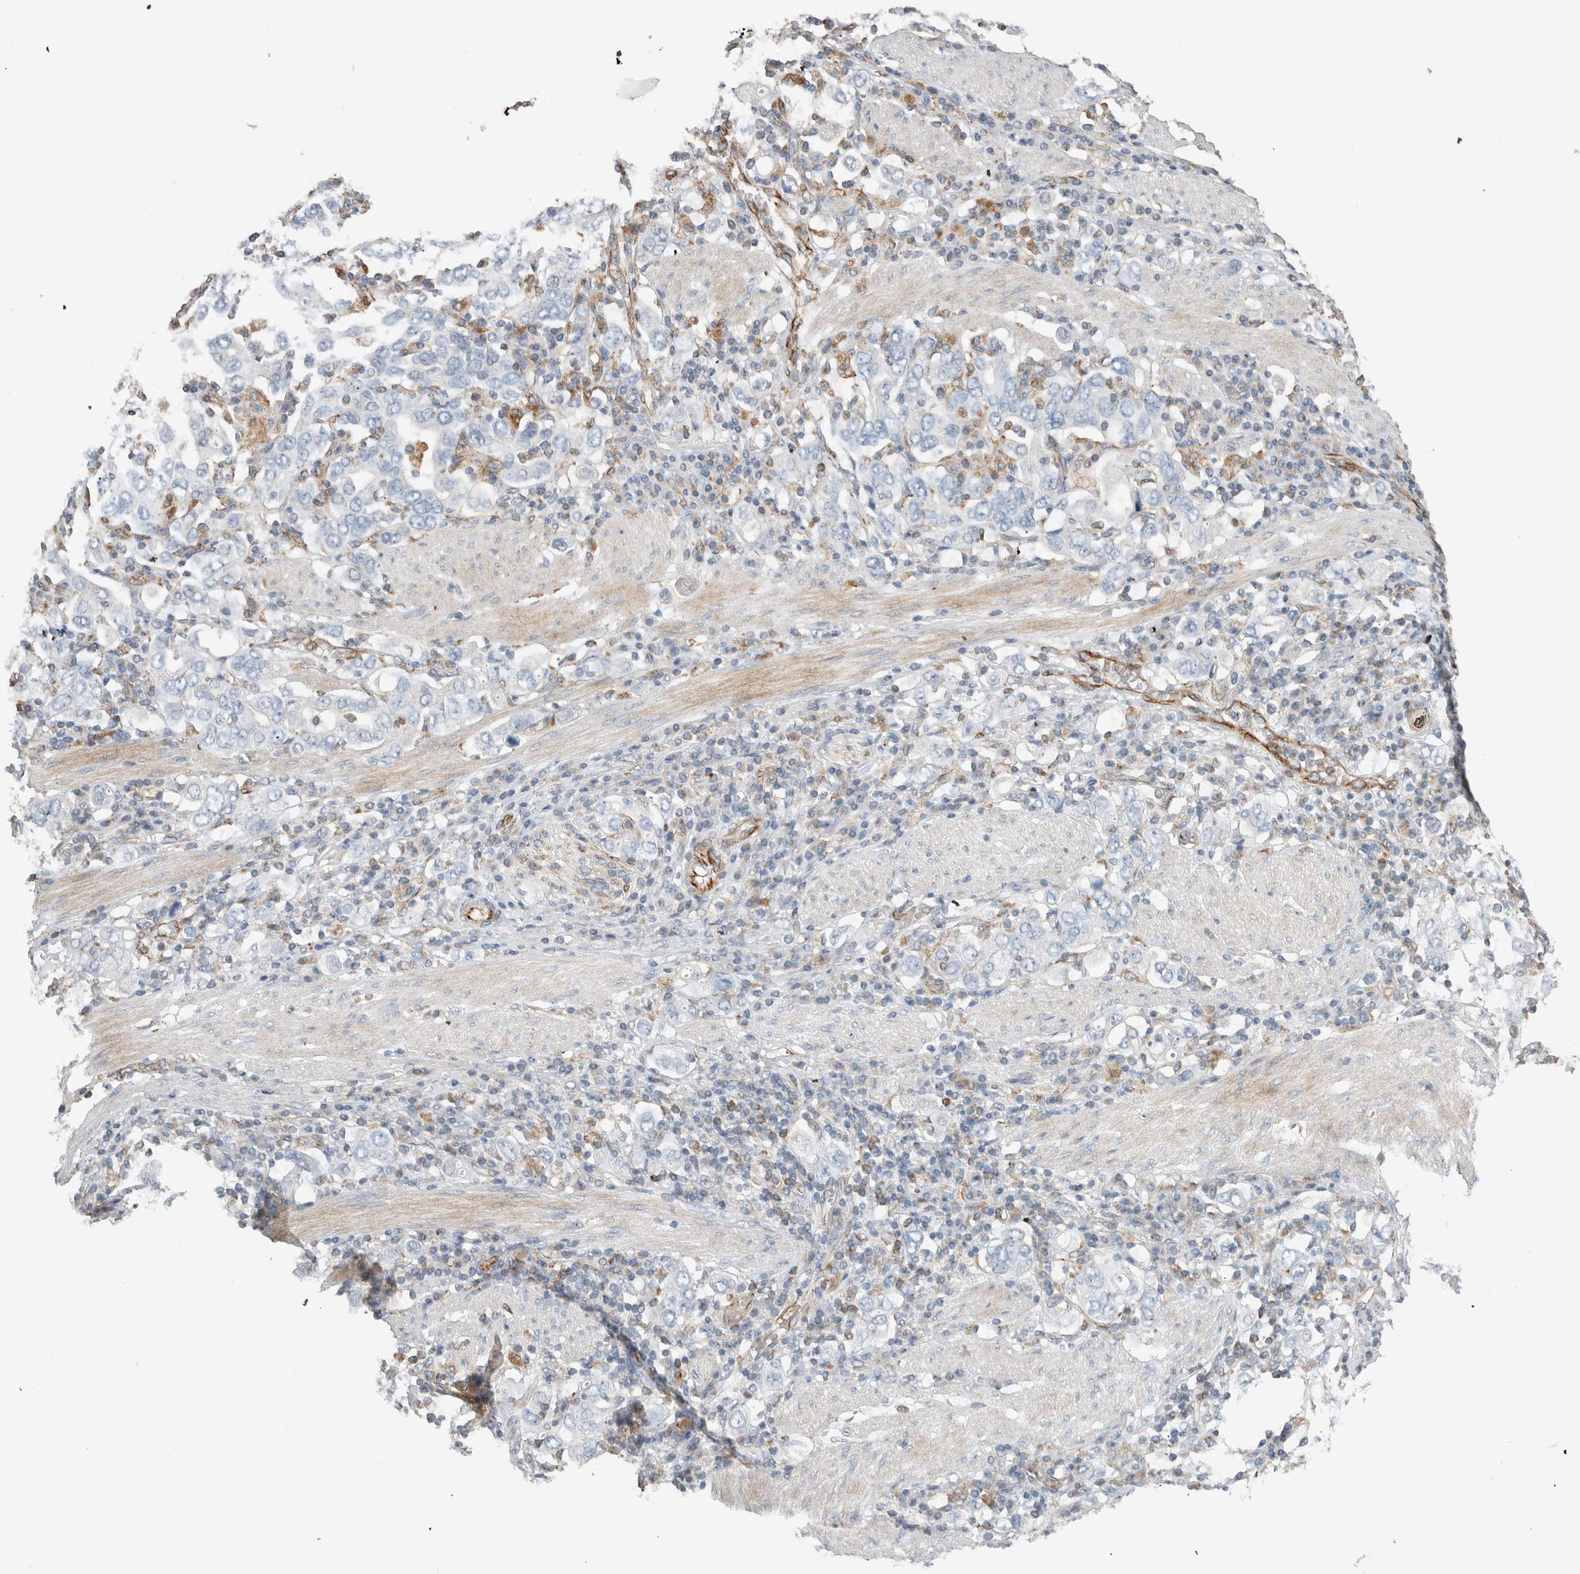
{"staining": {"intensity": "negative", "quantity": "none", "location": "none"}, "tissue": "stomach cancer", "cell_type": "Tumor cells", "image_type": "cancer", "snomed": [{"axis": "morphology", "description": "Adenocarcinoma, NOS"}, {"axis": "topography", "description": "Stomach, upper"}], "caption": "IHC image of stomach cancer (adenocarcinoma) stained for a protein (brown), which displays no positivity in tumor cells. (Immunohistochemistry, brightfield microscopy, high magnification).", "gene": "LY86", "patient": {"sex": "male", "age": 62}}